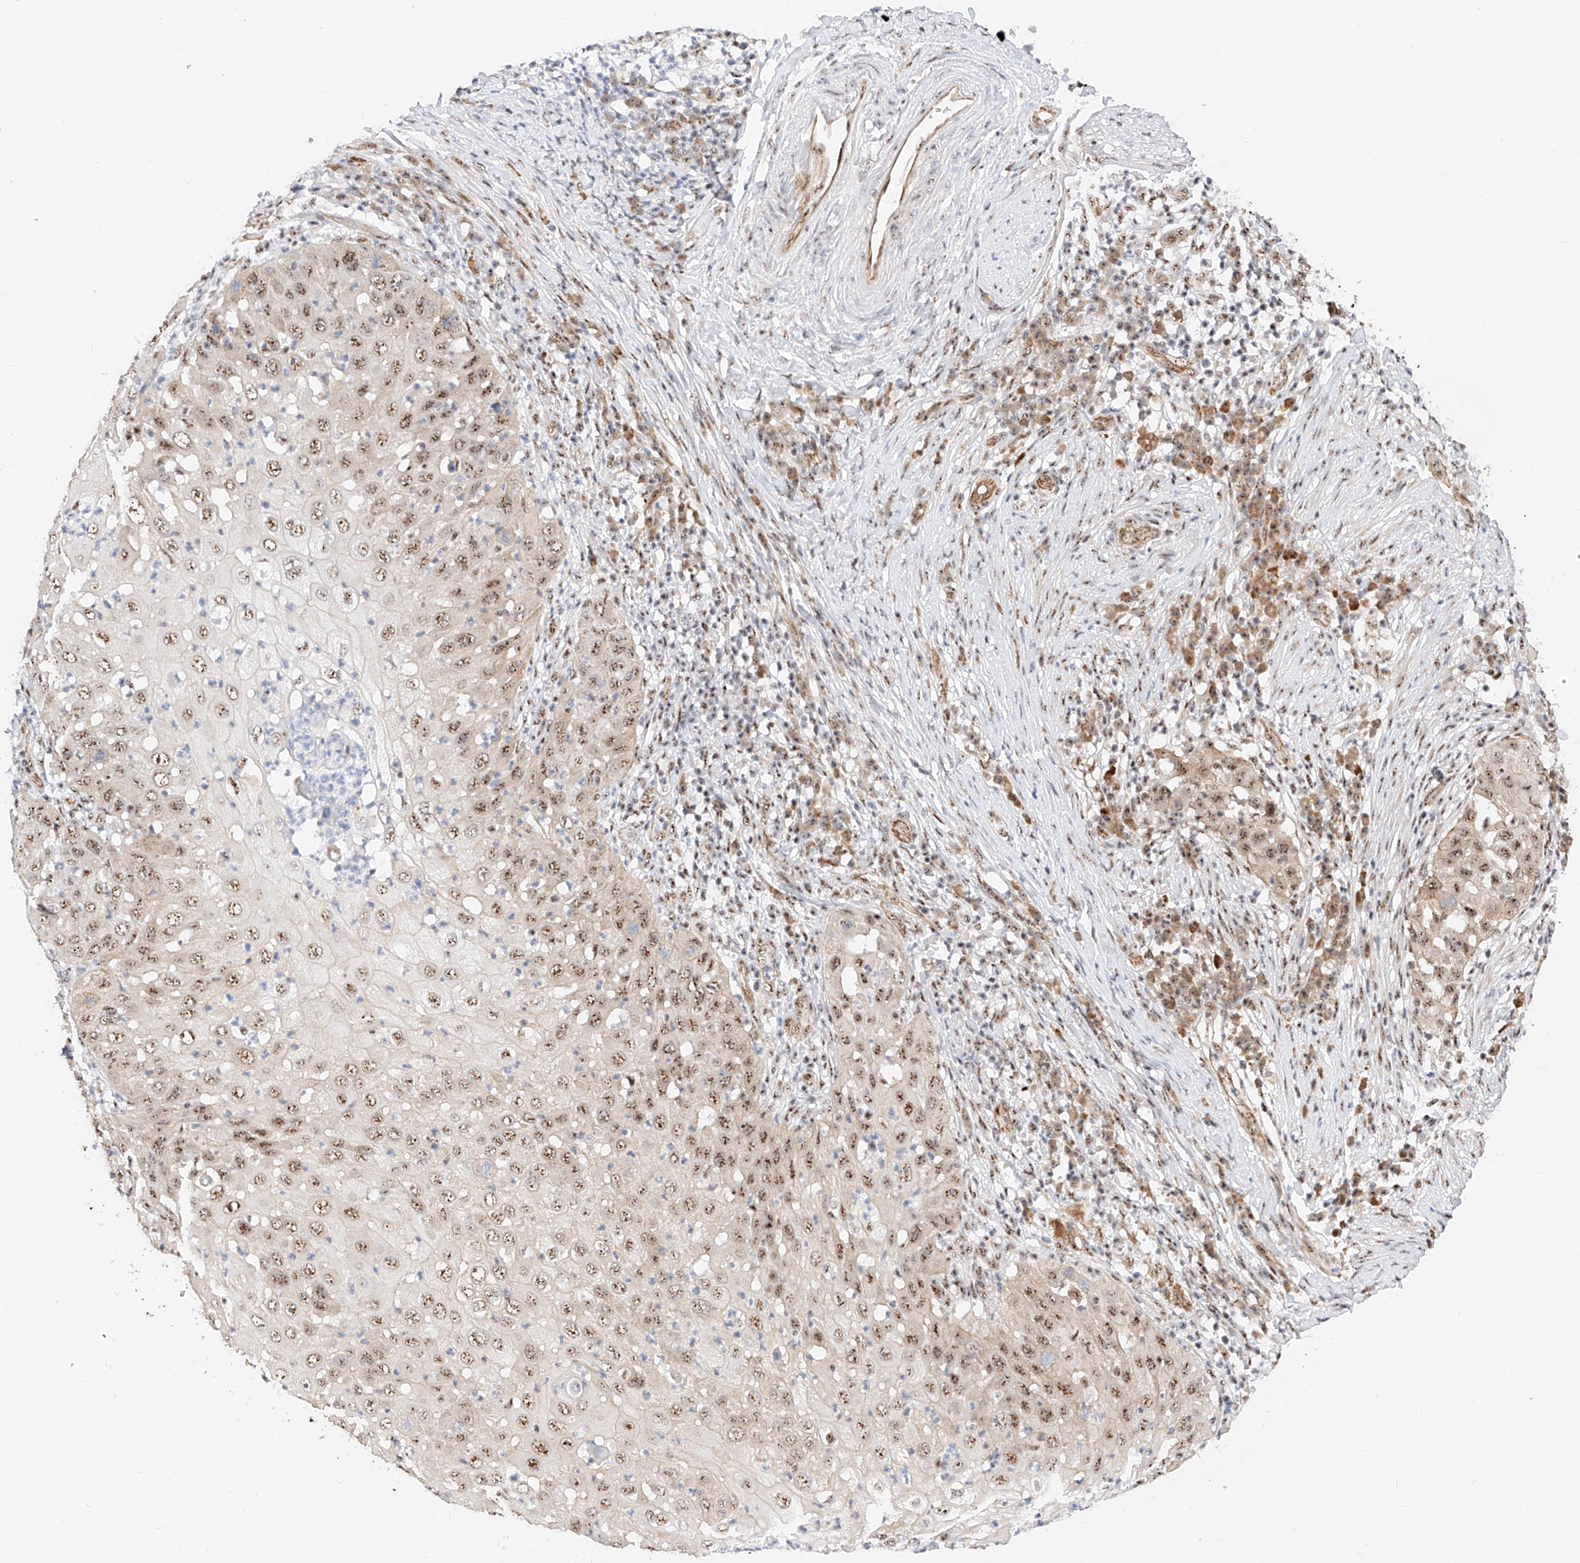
{"staining": {"intensity": "moderate", "quantity": ">75%", "location": "nuclear"}, "tissue": "skin cancer", "cell_type": "Tumor cells", "image_type": "cancer", "snomed": [{"axis": "morphology", "description": "Squamous cell carcinoma, NOS"}, {"axis": "topography", "description": "Skin"}], "caption": "The photomicrograph exhibits a brown stain indicating the presence of a protein in the nuclear of tumor cells in skin squamous cell carcinoma.", "gene": "ATXN7L2", "patient": {"sex": "female", "age": 44}}